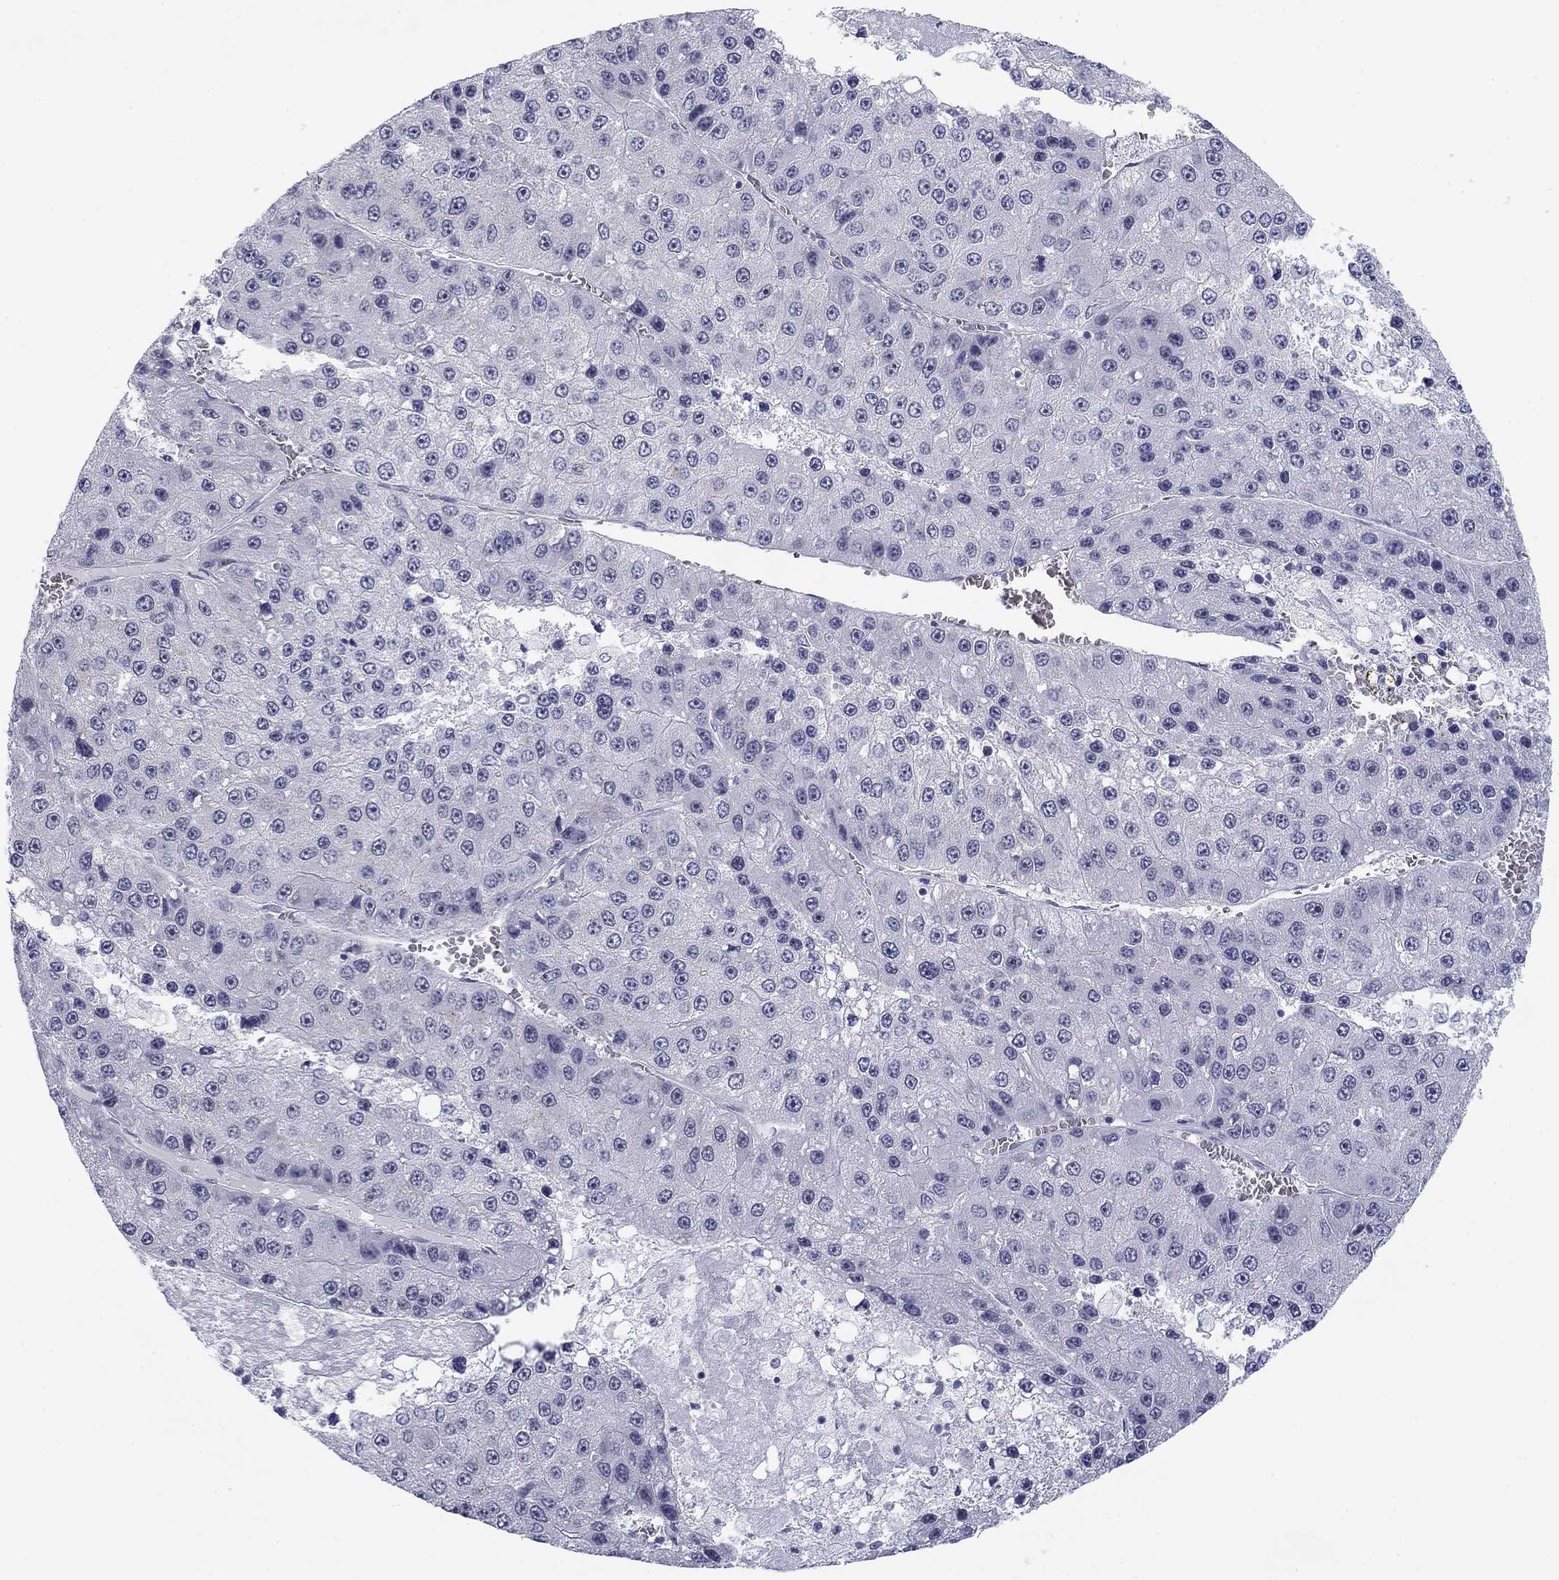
{"staining": {"intensity": "negative", "quantity": "none", "location": "none"}, "tissue": "liver cancer", "cell_type": "Tumor cells", "image_type": "cancer", "snomed": [{"axis": "morphology", "description": "Carcinoma, Hepatocellular, NOS"}, {"axis": "topography", "description": "Liver"}], "caption": "The immunohistochemistry (IHC) histopathology image has no significant positivity in tumor cells of liver cancer (hepatocellular carcinoma) tissue. Brightfield microscopy of immunohistochemistry (IHC) stained with DAB (brown) and hematoxylin (blue), captured at high magnification.", "gene": "PRPH", "patient": {"sex": "female", "age": 73}}